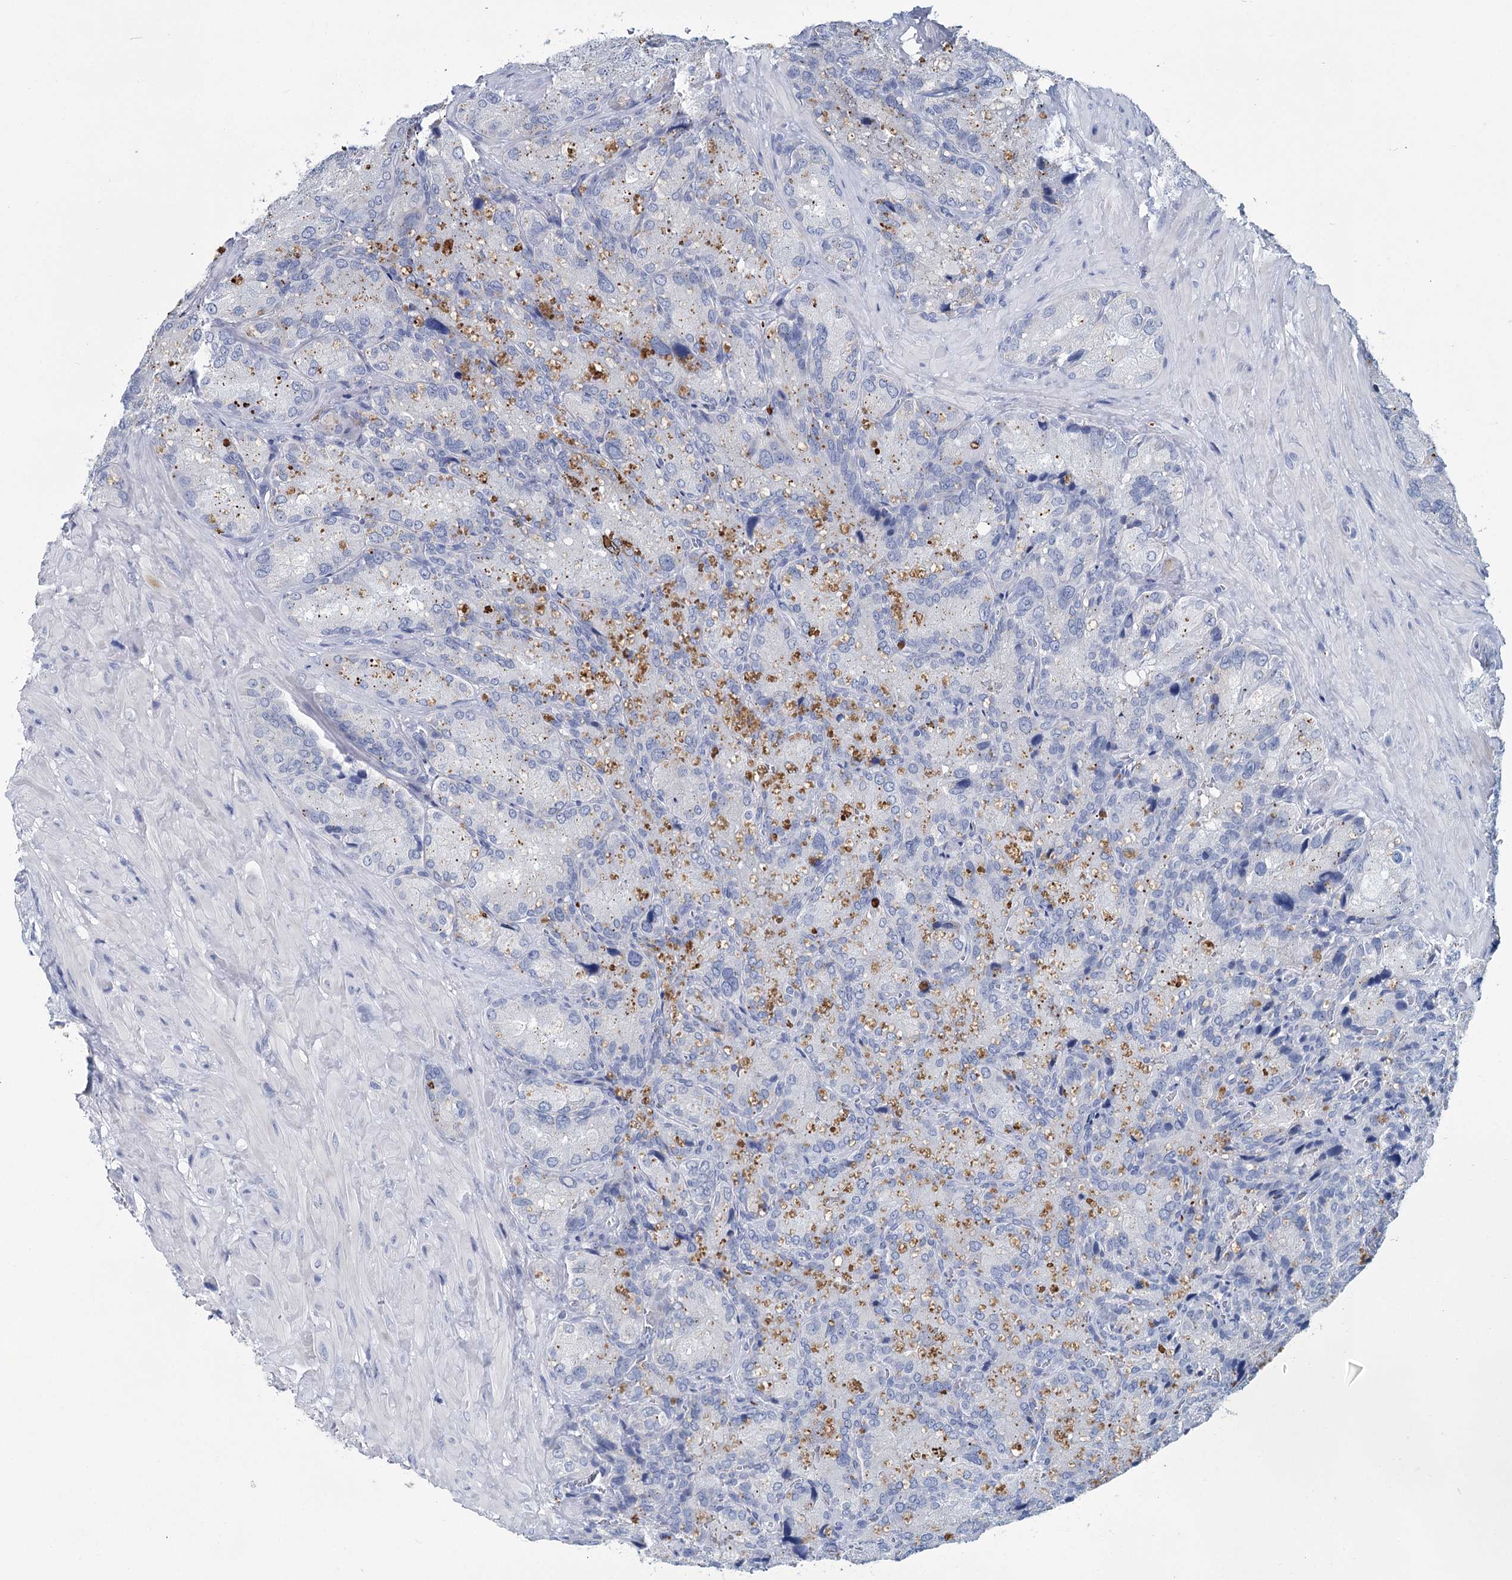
{"staining": {"intensity": "negative", "quantity": "none", "location": "none"}, "tissue": "seminal vesicle", "cell_type": "Glandular cells", "image_type": "normal", "snomed": [{"axis": "morphology", "description": "Normal tissue, NOS"}, {"axis": "topography", "description": "Seminal veicle"}], "caption": "Immunohistochemistry of benign human seminal vesicle shows no positivity in glandular cells.", "gene": "METTL7B", "patient": {"sex": "male", "age": 62}}